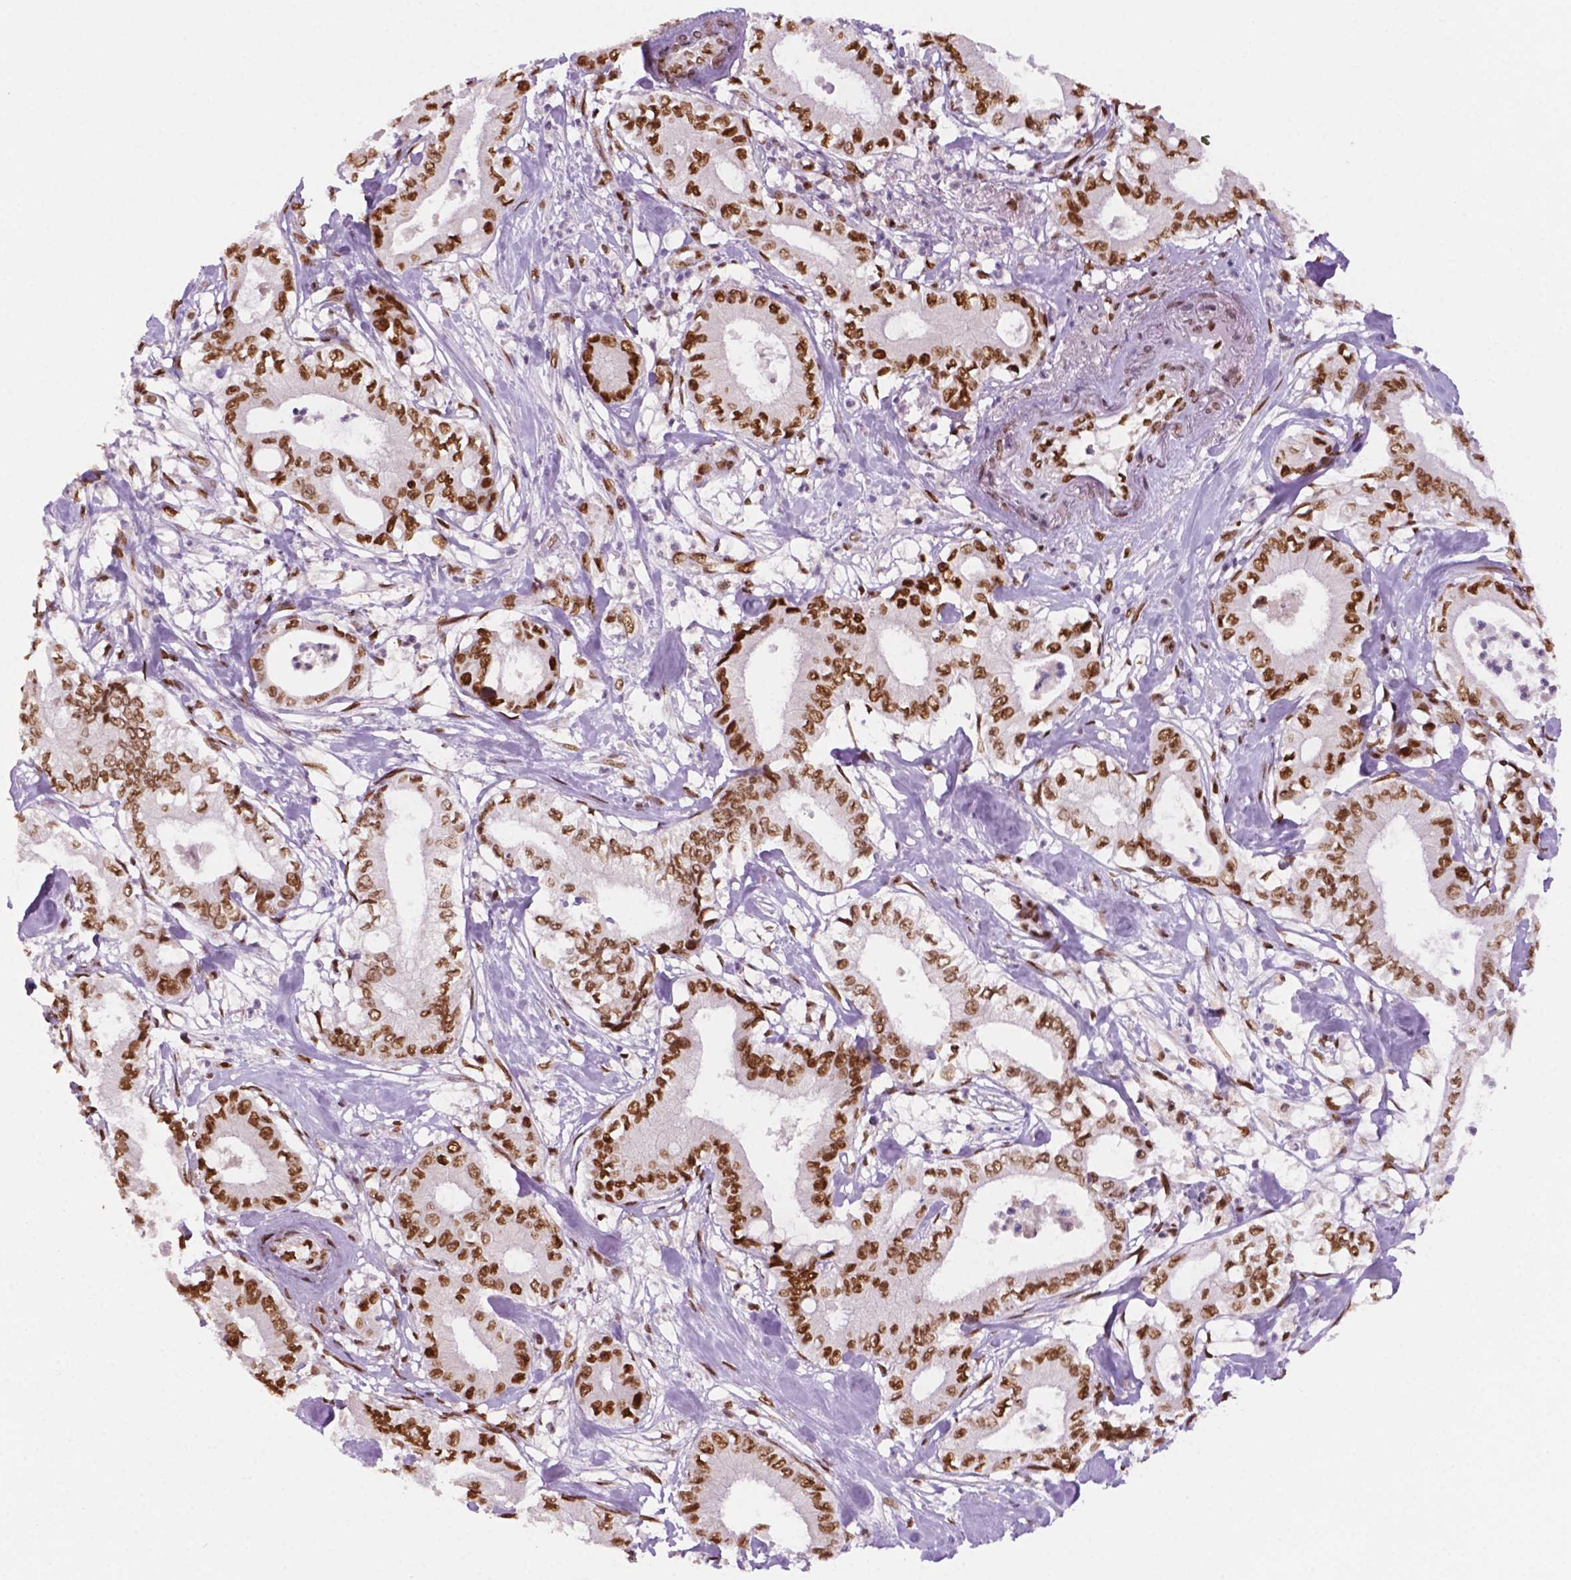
{"staining": {"intensity": "moderate", "quantity": "<25%", "location": "nuclear"}, "tissue": "pancreatic cancer", "cell_type": "Tumor cells", "image_type": "cancer", "snomed": [{"axis": "morphology", "description": "Adenocarcinoma, NOS"}, {"axis": "topography", "description": "Pancreas"}], "caption": "An immunohistochemistry micrograph of tumor tissue is shown. Protein staining in brown shows moderate nuclear positivity in pancreatic cancer within tumor cells. Ihc stains the protein in brown and the nuclei are stained blue.", "gene": "MLH1", "patient": {"sex": "male", "age": 71}}